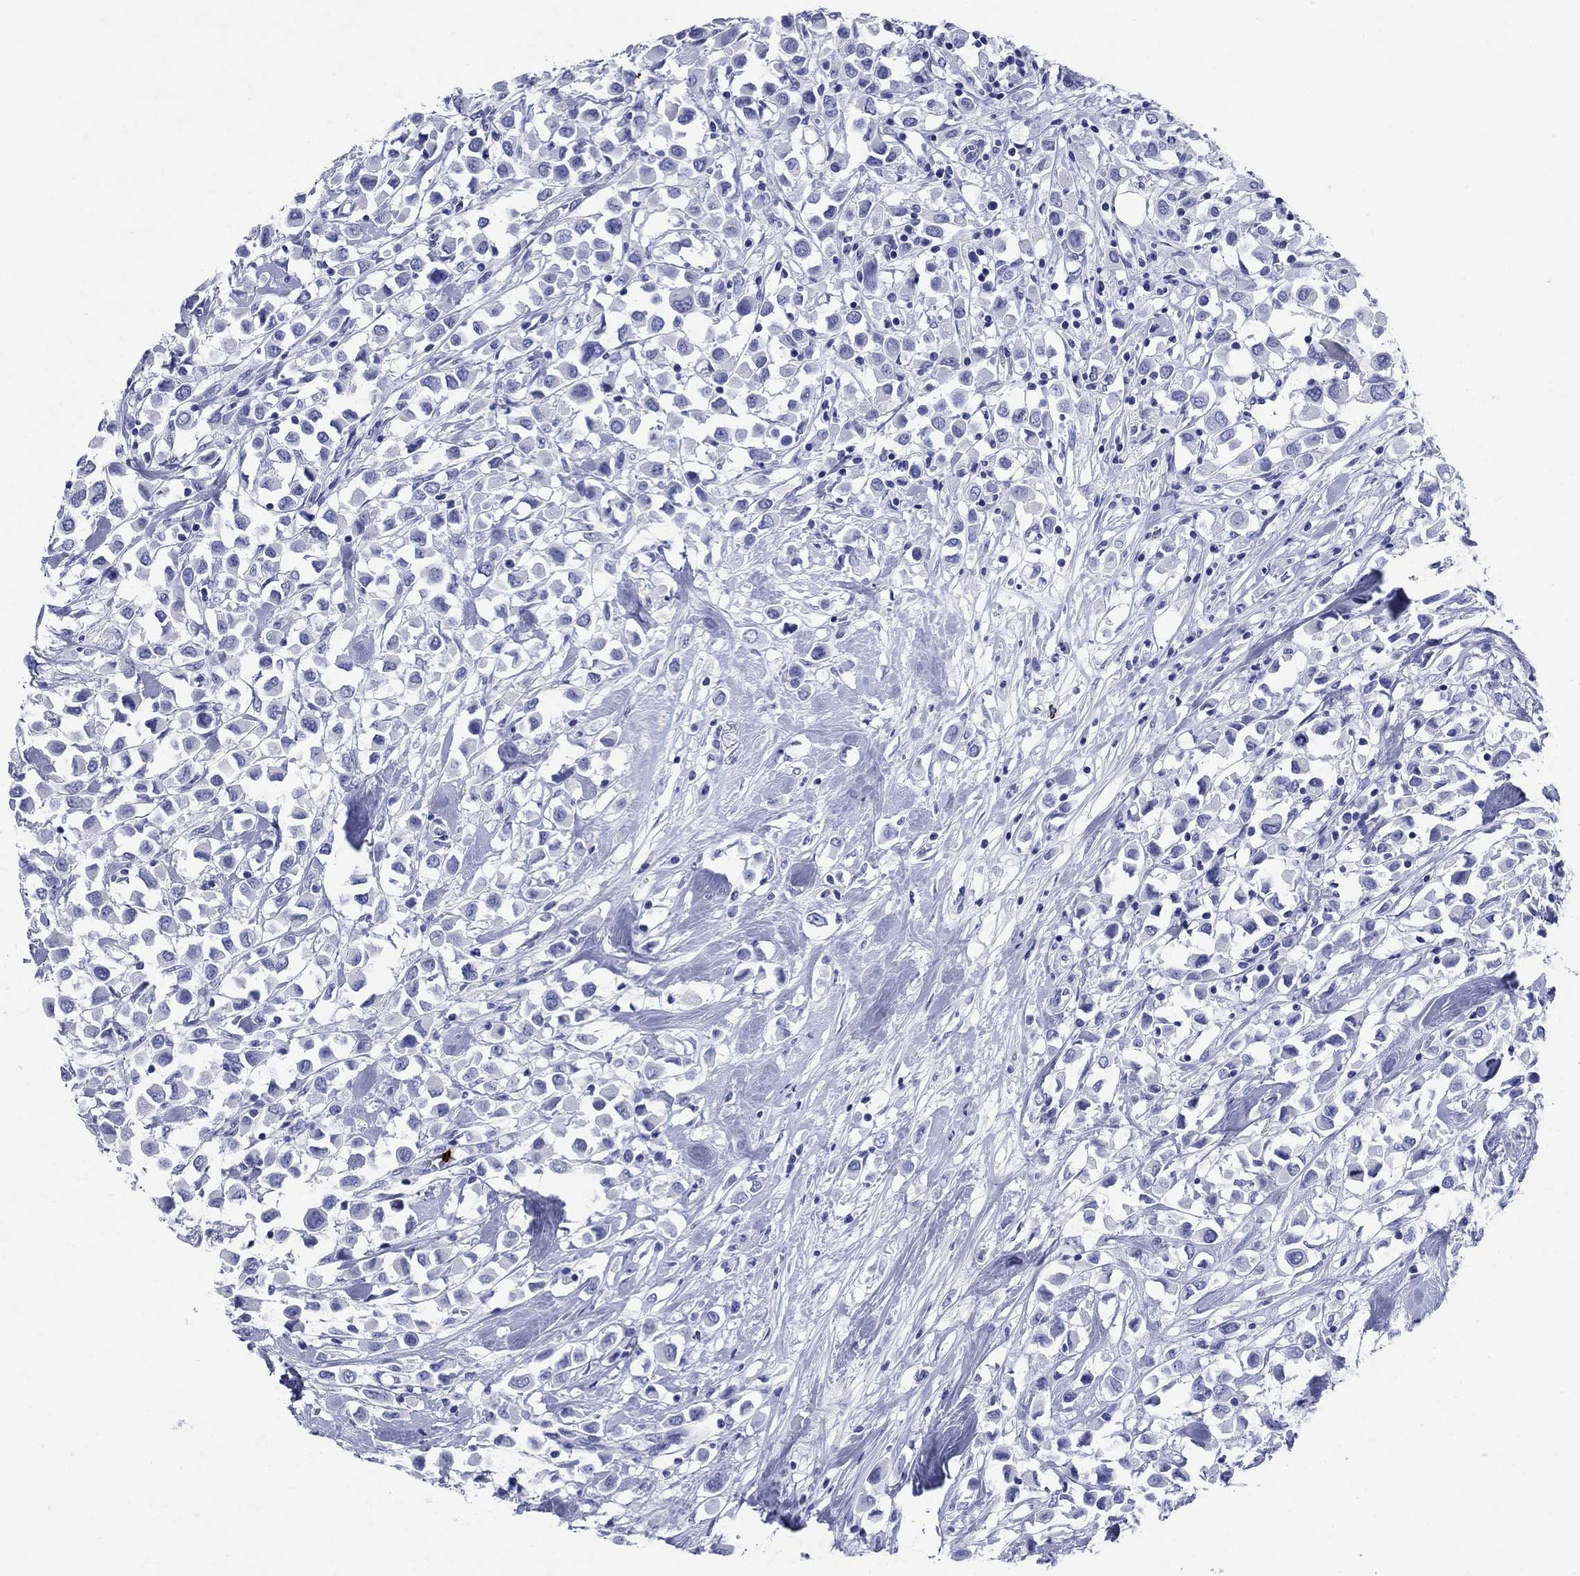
{"staining": {"intensity": "negative", "quantity": "none", "location": "none"}, "tissue": "breast cancer", "cell_type": "Tumor cells", "image_type": "cancer", "snomed": [{"axis": "morphology", "description": "Duct carcinoma"}, {"axis": "topography", "description": "Breast"}], "caption": "A histopathology image of human breast cancer (invasive ductal carcinoma) is negative for staining in tumor cells.", "gene": "AZU1", "patient": {"sex": "female", "age": 61}}